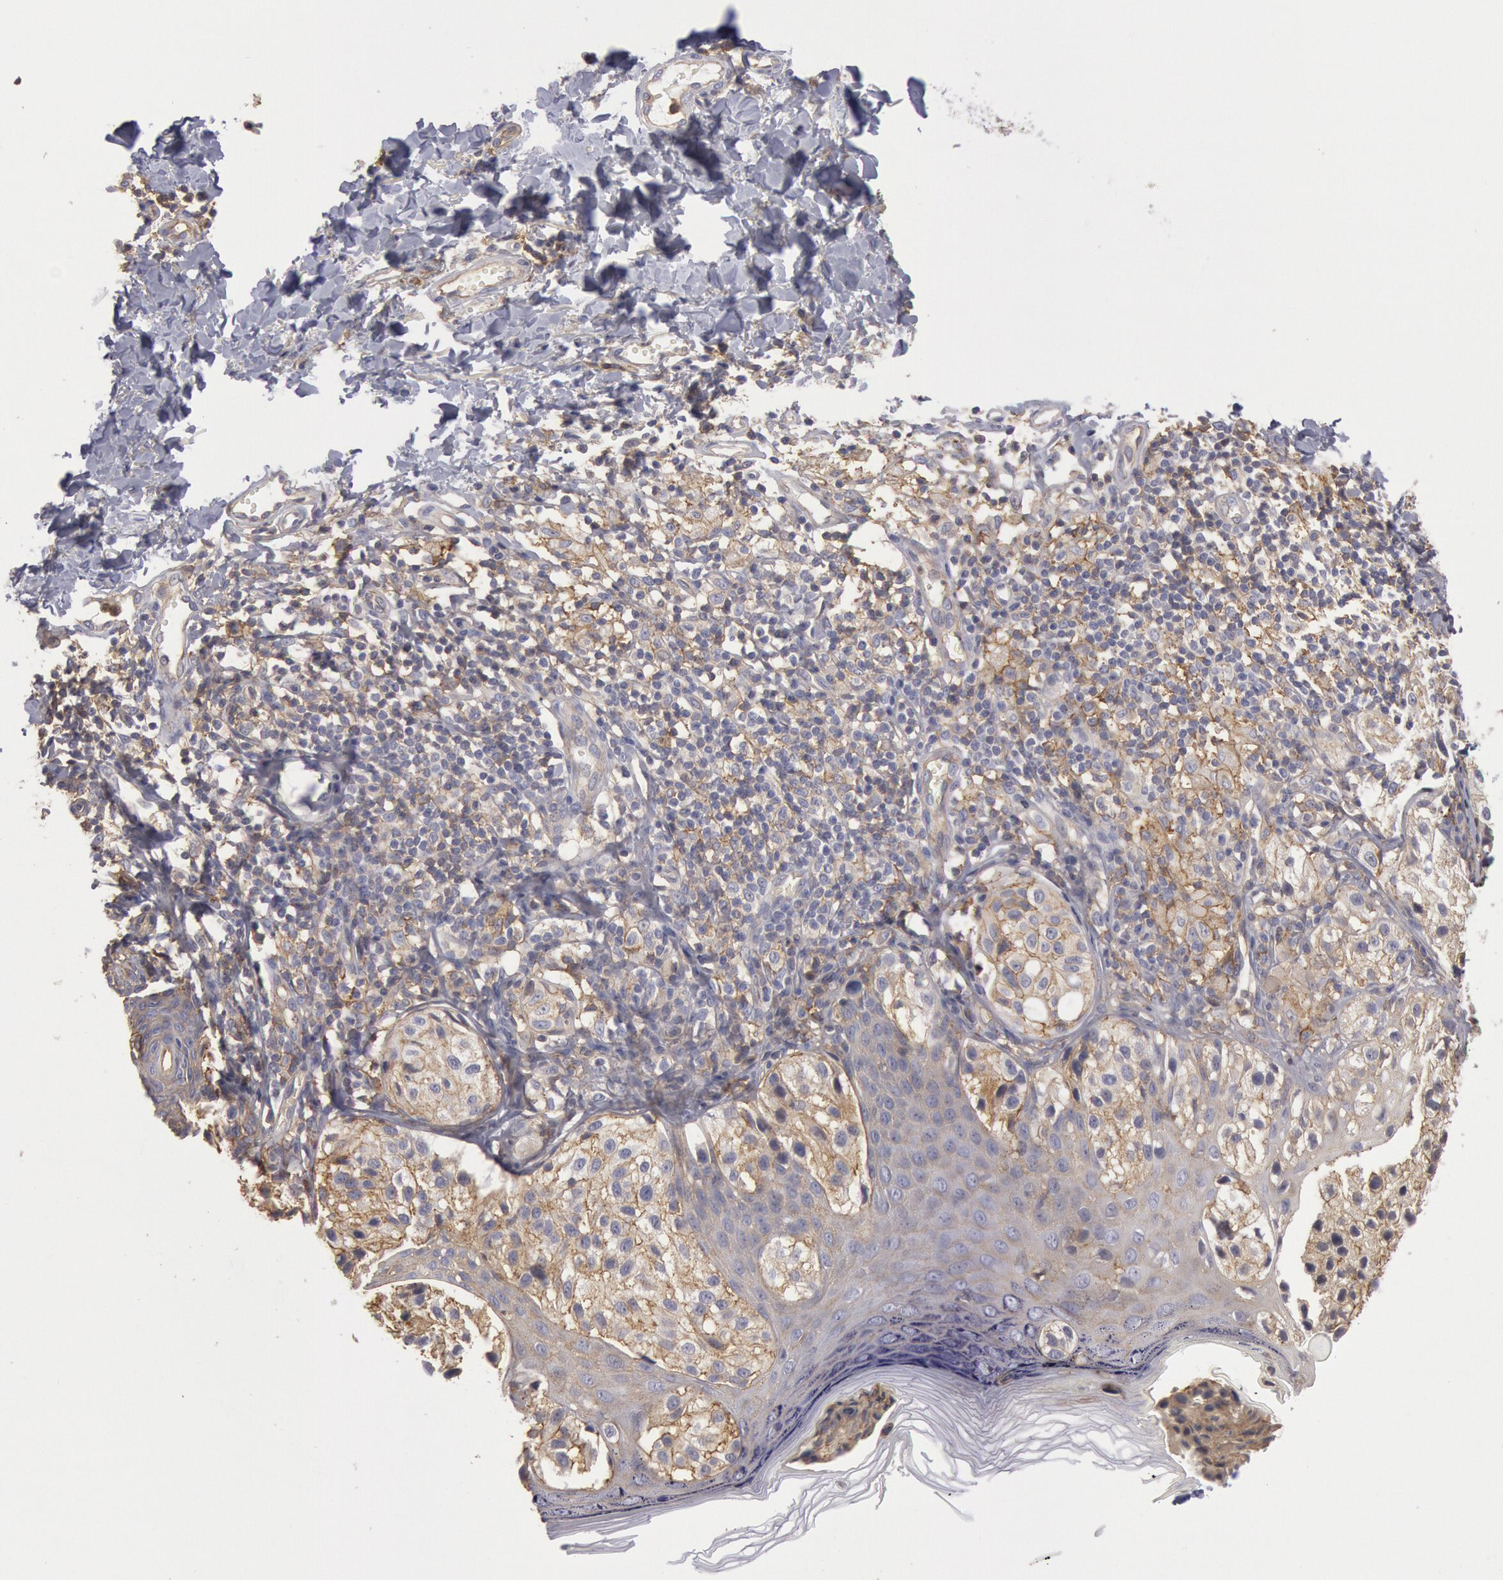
{"staining": {"intensity": "weak", "quantity": ">75%", "location": "cytoplasmic/membranous"}, "tissue": "melanoma", "cell_type": "Tumor cells", "image_type": "cancer", "snomed": [{"axis": "morphology", "description": "Malignant melanoma, NOS"}, {"axis": "topography", "description": "Skin"}], "caption": "Human malignant melanoma stained with a protein marker reveals weak staining in tumor cells.", "gene": "SNAP23", "patient": {"sex": "male", "age": 23}}